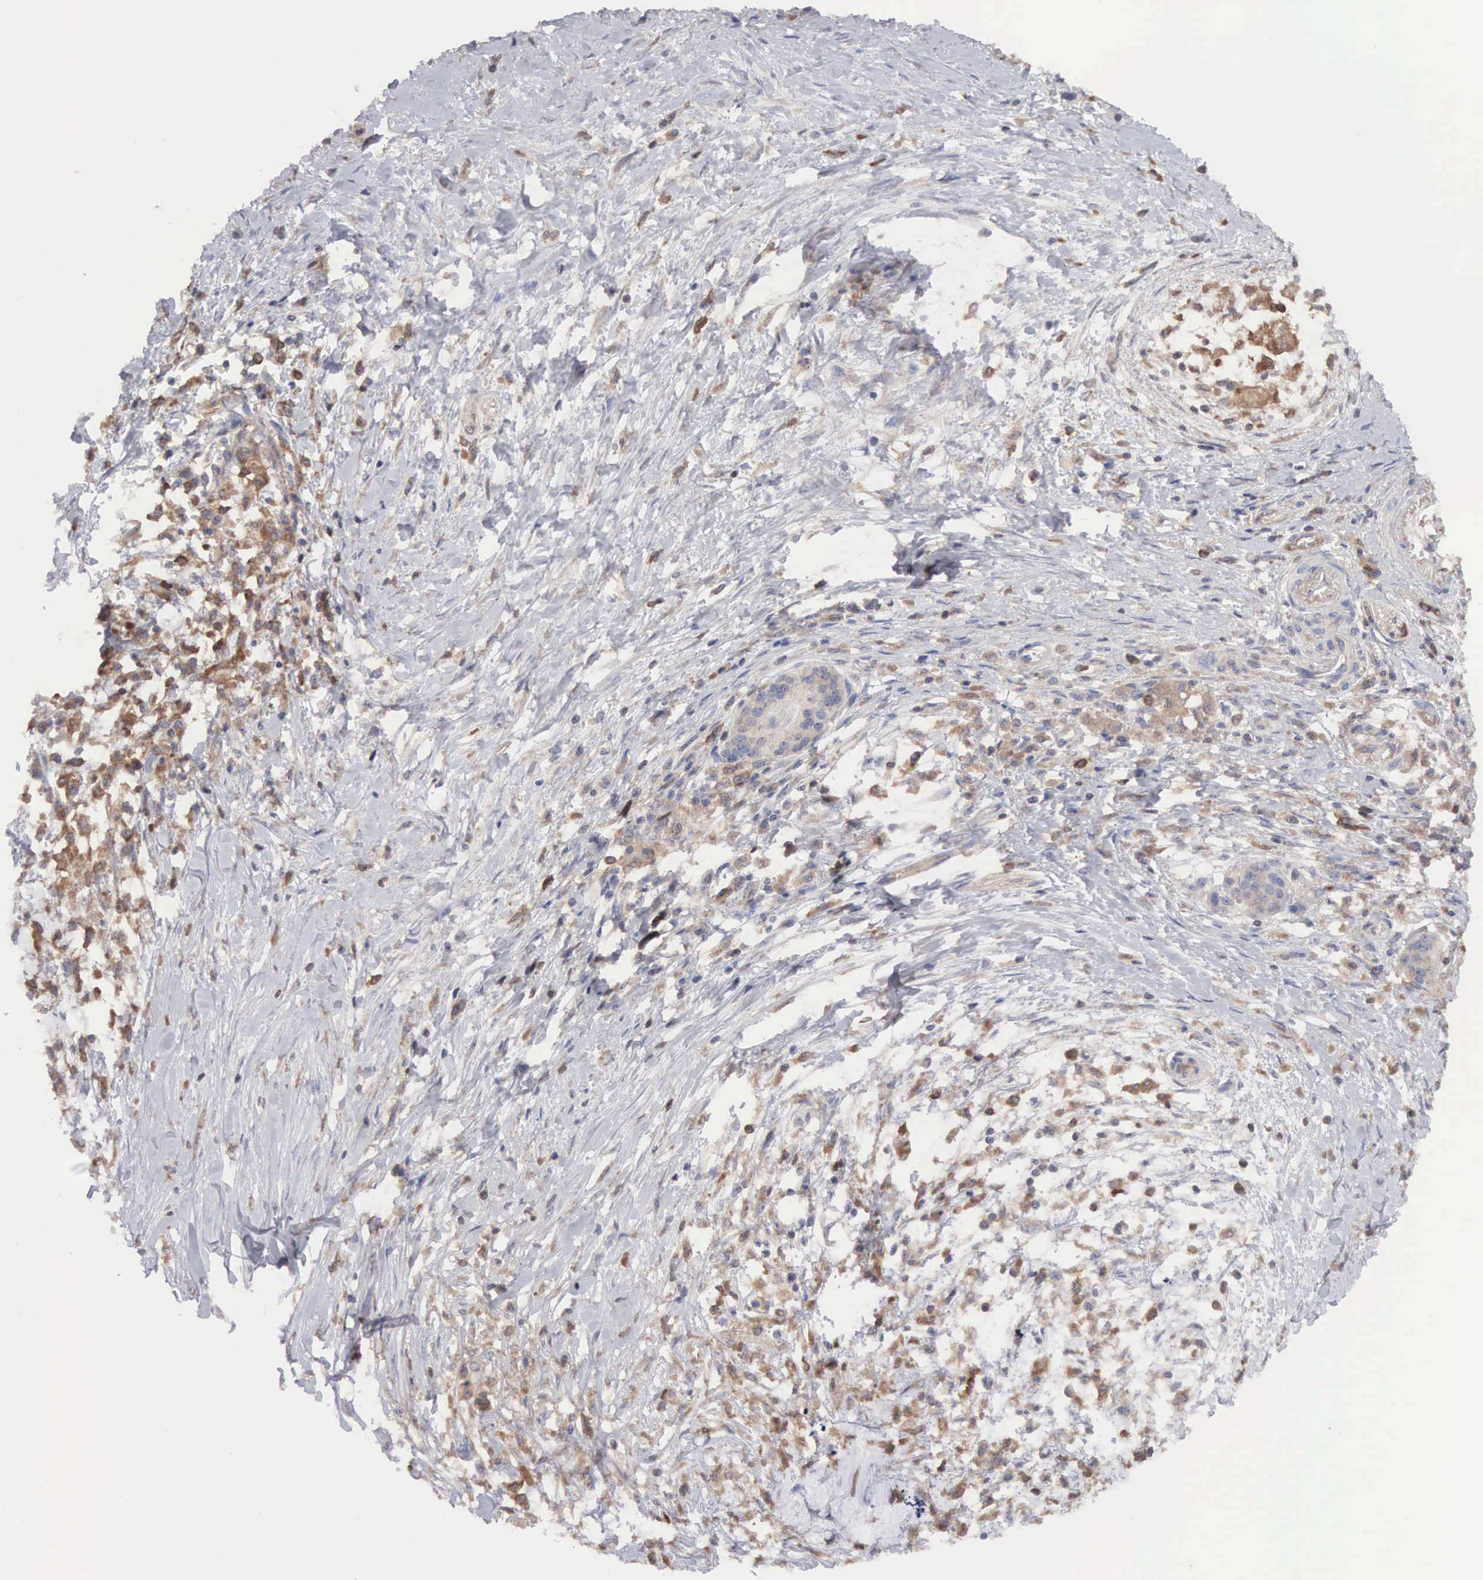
{"staining": {"intensity": "weak", "quantity": "25%-75%", "location": "cytoplasmic/membranous"}, "tissue": "pancreatic cancer", "cell_type": "Tumor cells", "image_type": "cancer", "snomed": [{"axis": "morphology", "description": "Adenocarcinoma, NOS"}, {"axis": "topography", "description": "Pancreas"}], "caption": "Immunohistochemical staining of pancreatic adenocarcinoma exhibits low levels of weak cytoplasmic/membranous protein expression in approximately 25%-75% of tumor cells. (DAB IHC, brown staining for protein, blue staining for nuclei).", "gene": "MTHFD1", "patient": {"sex": "female", "age": 64}}